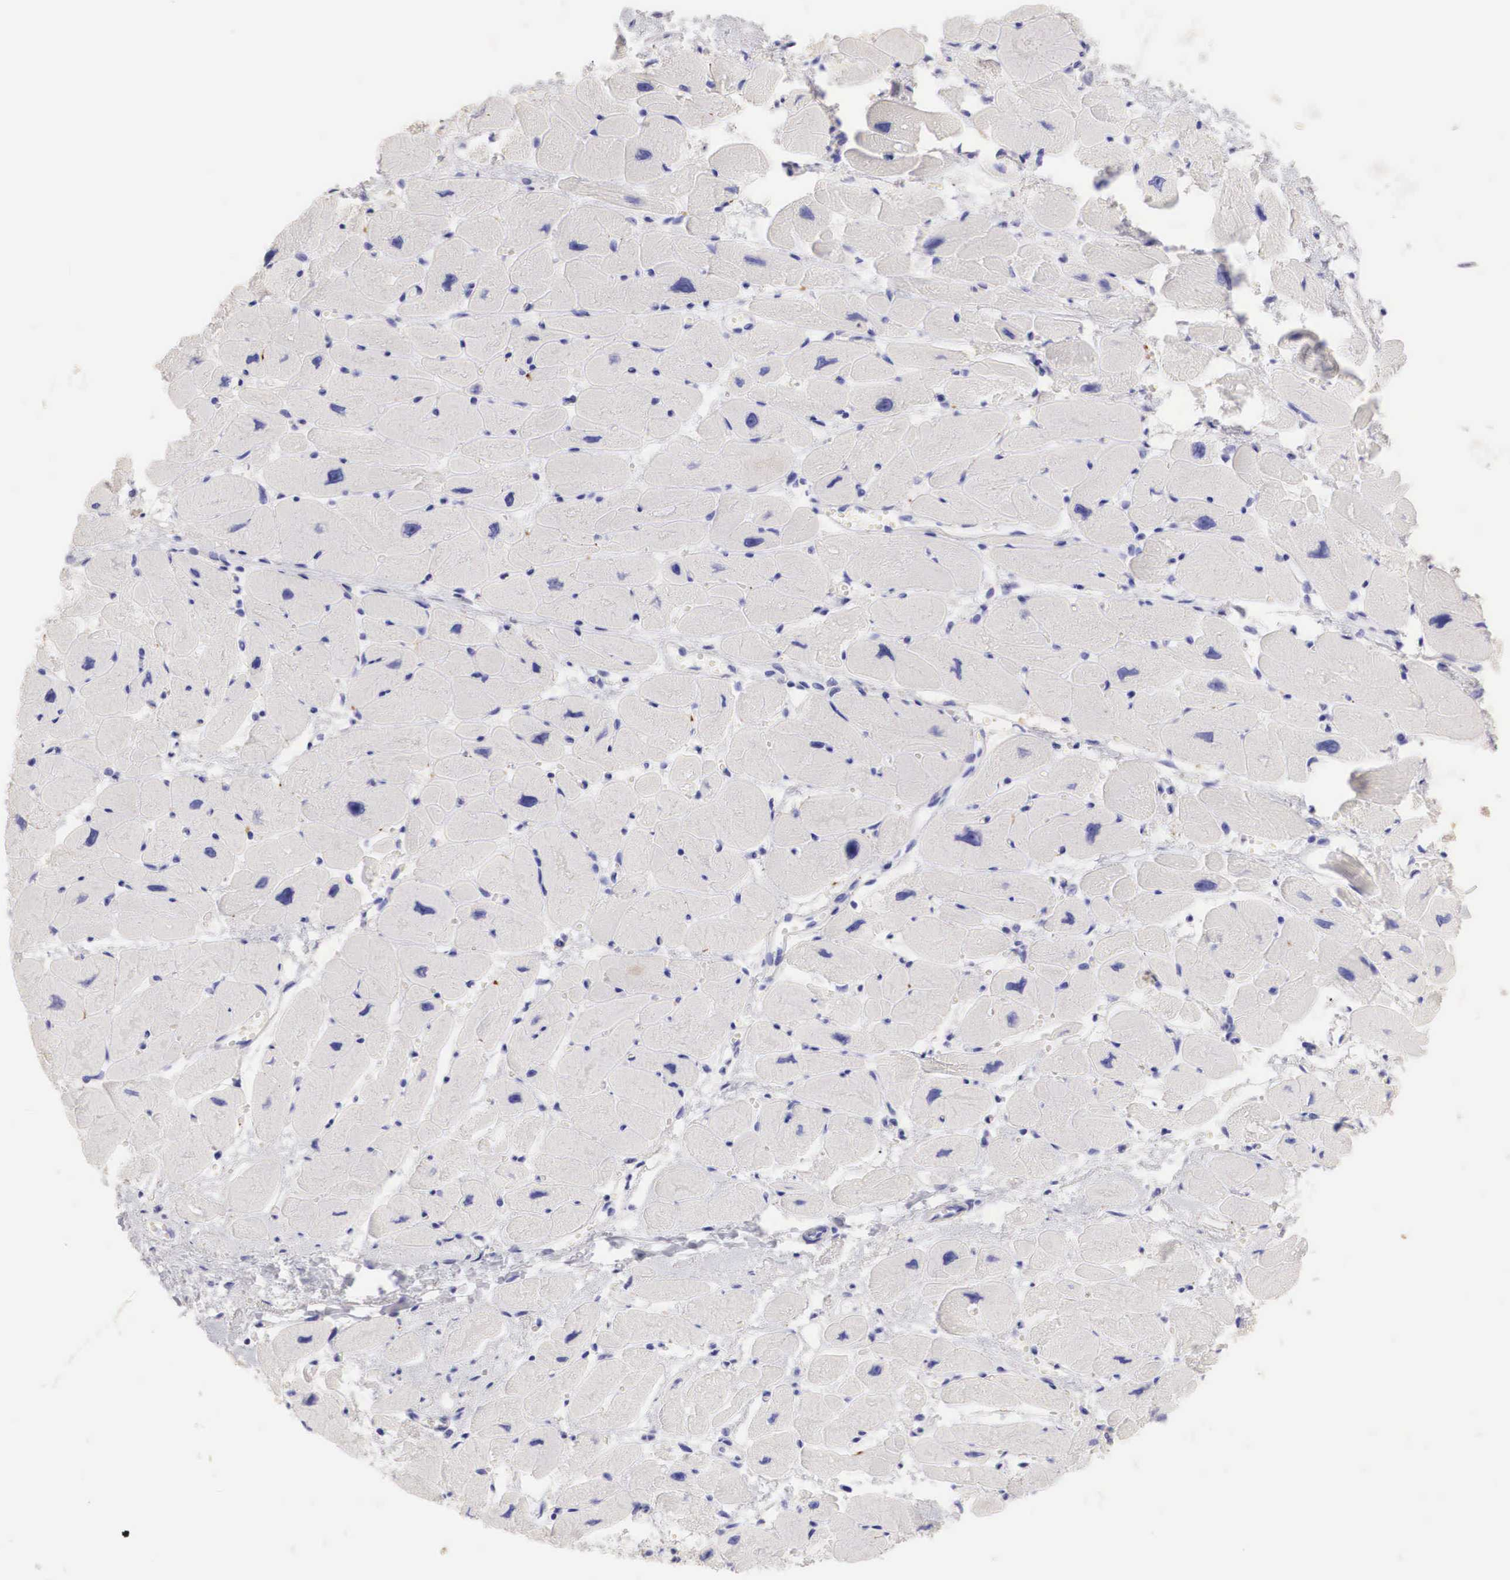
{"staining": {"intensity": "negative", "quantity": "none", "location": "none"}, "tissue": "heart muscle", "cell_type": "Cardiomyocytes", "image_type": "normal", "snomed": [{"axis": "morphology", "description": "Normal tissue, NOS"}, {"axis": "topography", "description": "Heart"}], "caption": "Heart muscle was stained to show a protein in brown. There is no significant staining in cardiomyocytes.", "gene": "ERBB2", "patient": {"sex": "female", "age": 54}}